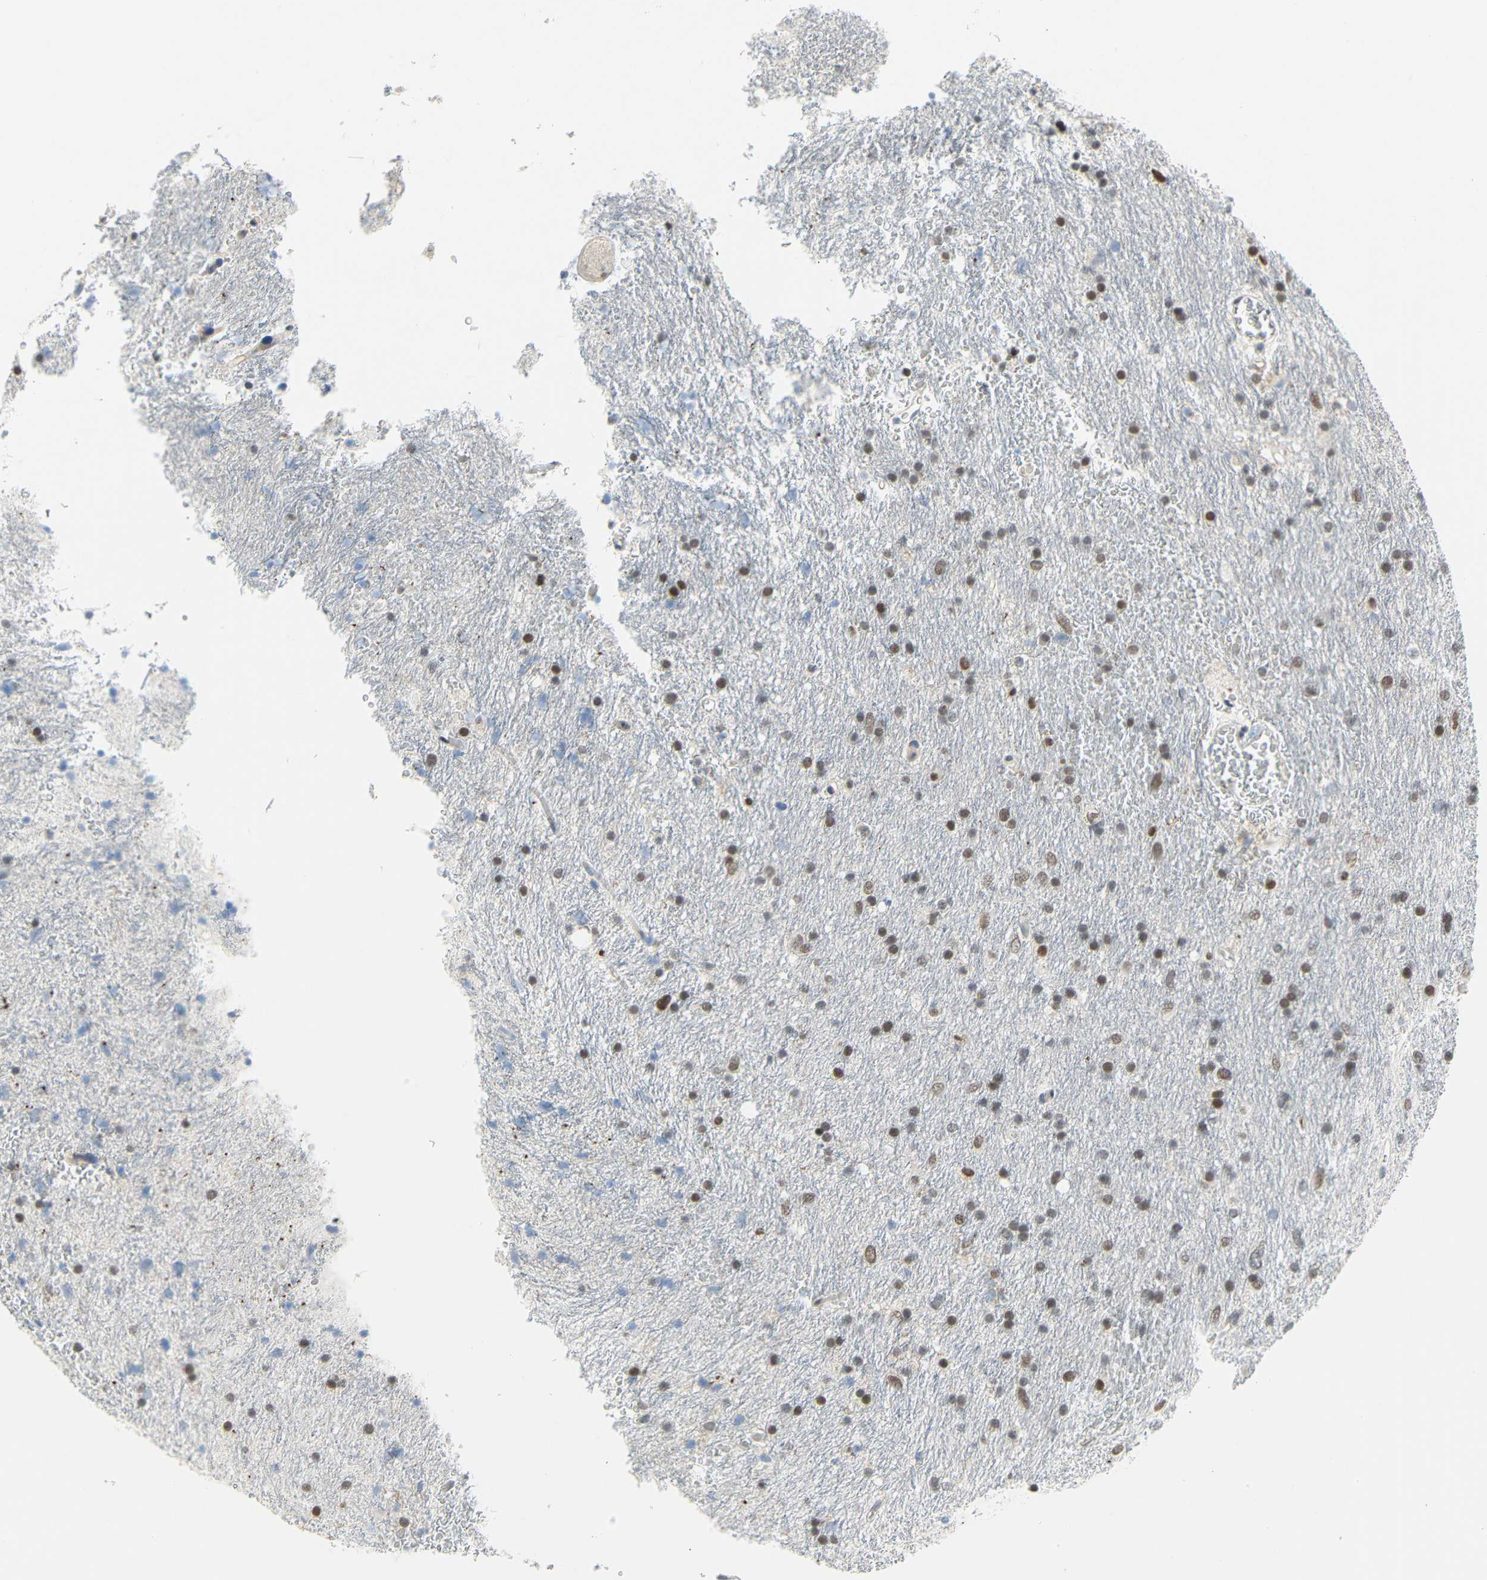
{"staining": {"intensity": "moderate", "quantity": ">75%", "location": "nuclear"}, "tissue": "glioma", "cell_type": "Tumor cells", "image_type": "cancer", "snomed": [{"axis": "morphology", "description": "Glioma, malignant, Low grade"}, {"axis": "topography", "description": "Brain"}], "caption": "Tumor cells demonstrate moderate nuclear staining in approximately >75% of cells in low-grade glioma (malignant).", "gene": "IMPG2", "patient": {"sex": "male", "age": 77}}